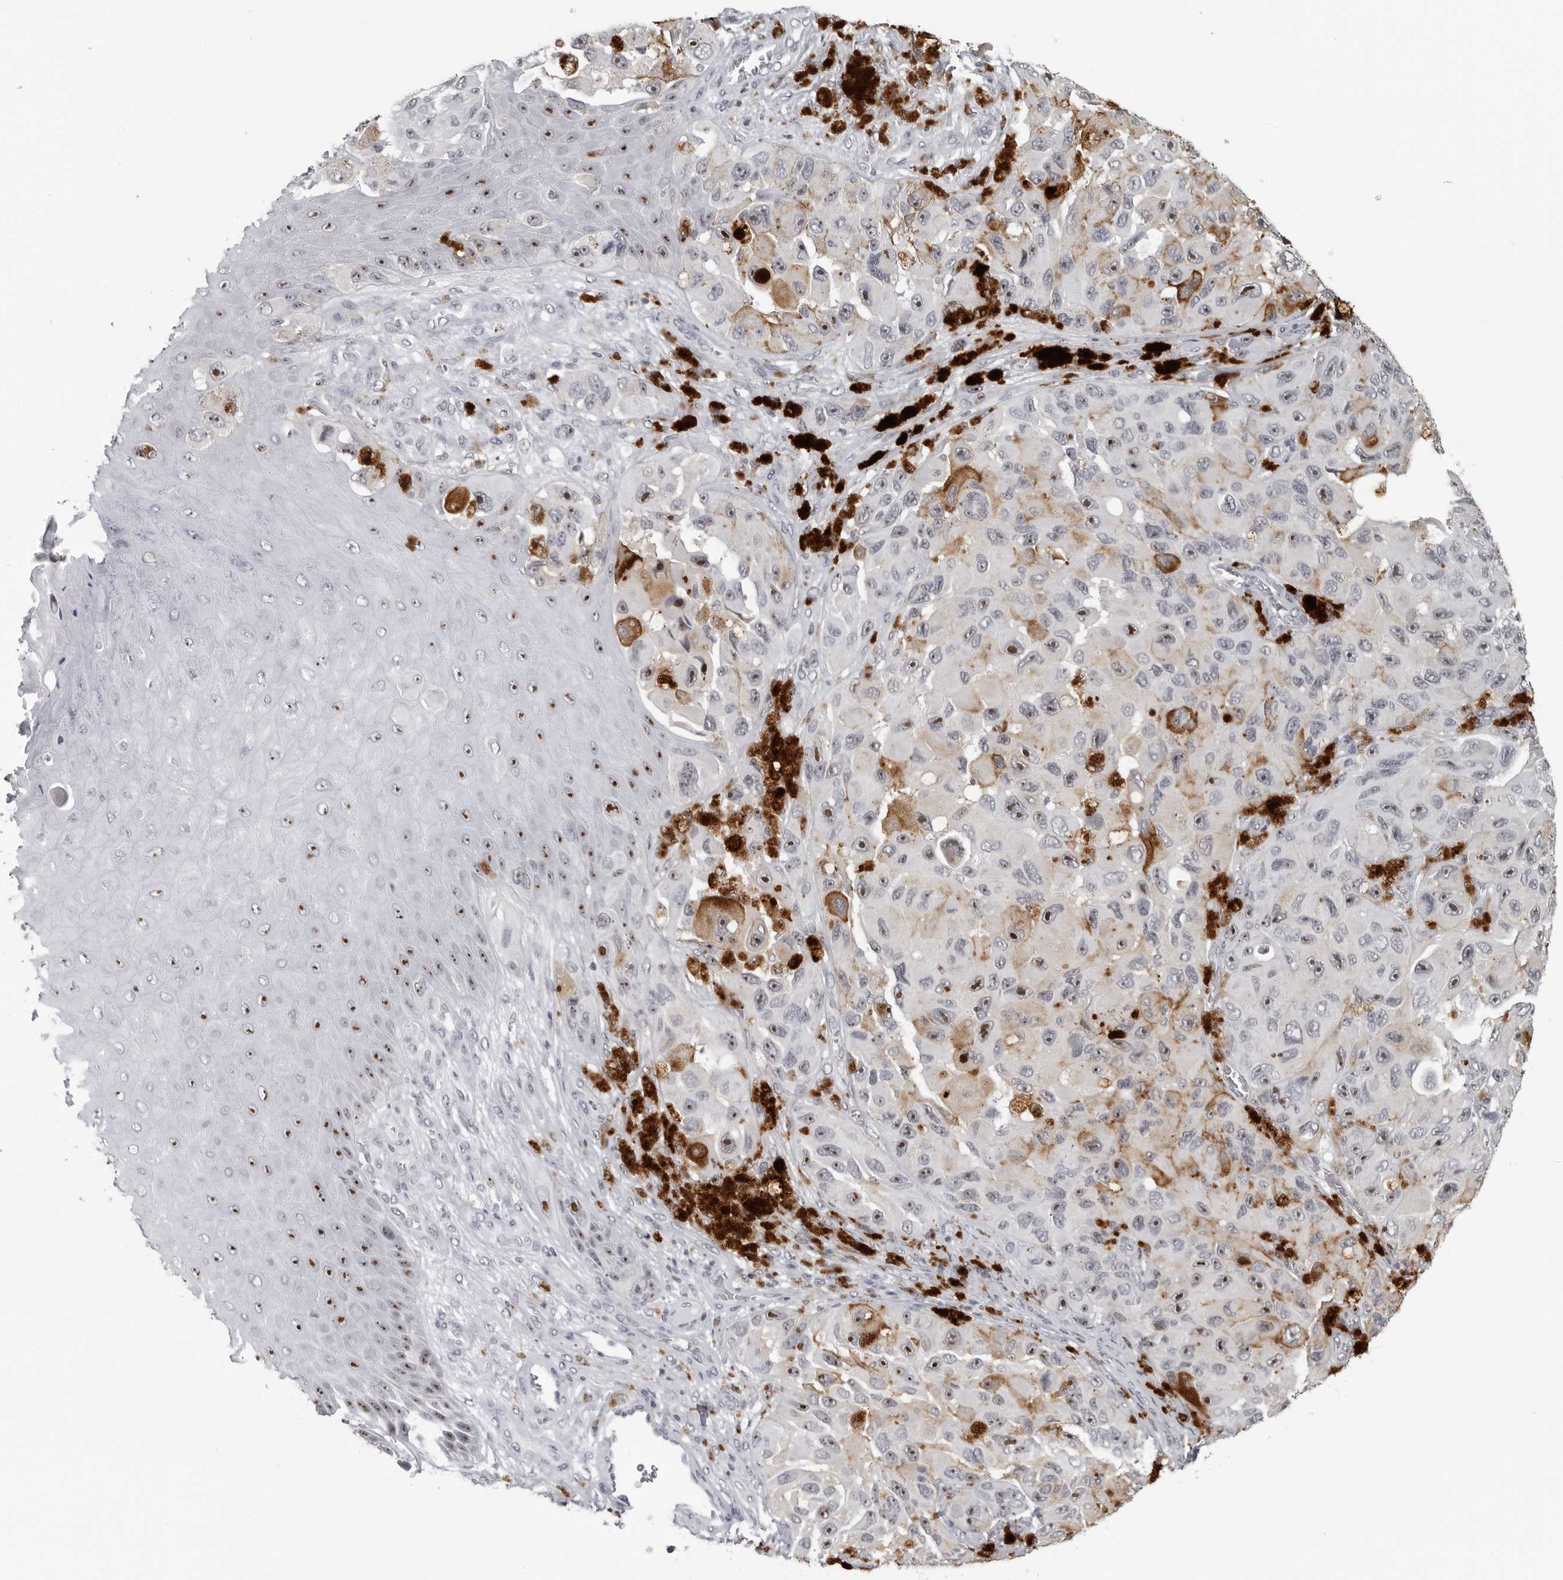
{"staining": {"intensity": "moderate", "quantity": "25%-75%", "location": "nuclear"}, "tissue": "melanoma", "cell_type": "Tumor cells", "image_type": "cancer", "snomed": [{"axis": "morphology", "description": "Malignant melanoma, NOS"}, {"axis": "topography", "description": "Skin"}], "caption": "Brown immunohistochemical staining in human malignant melanoma displays moderate nuclear expression in approximately 25%-75% of tumor cells. Nuclei are stained in blue.", "gene": "DDX54", "patient": {"sex": "female", "age": 73}}